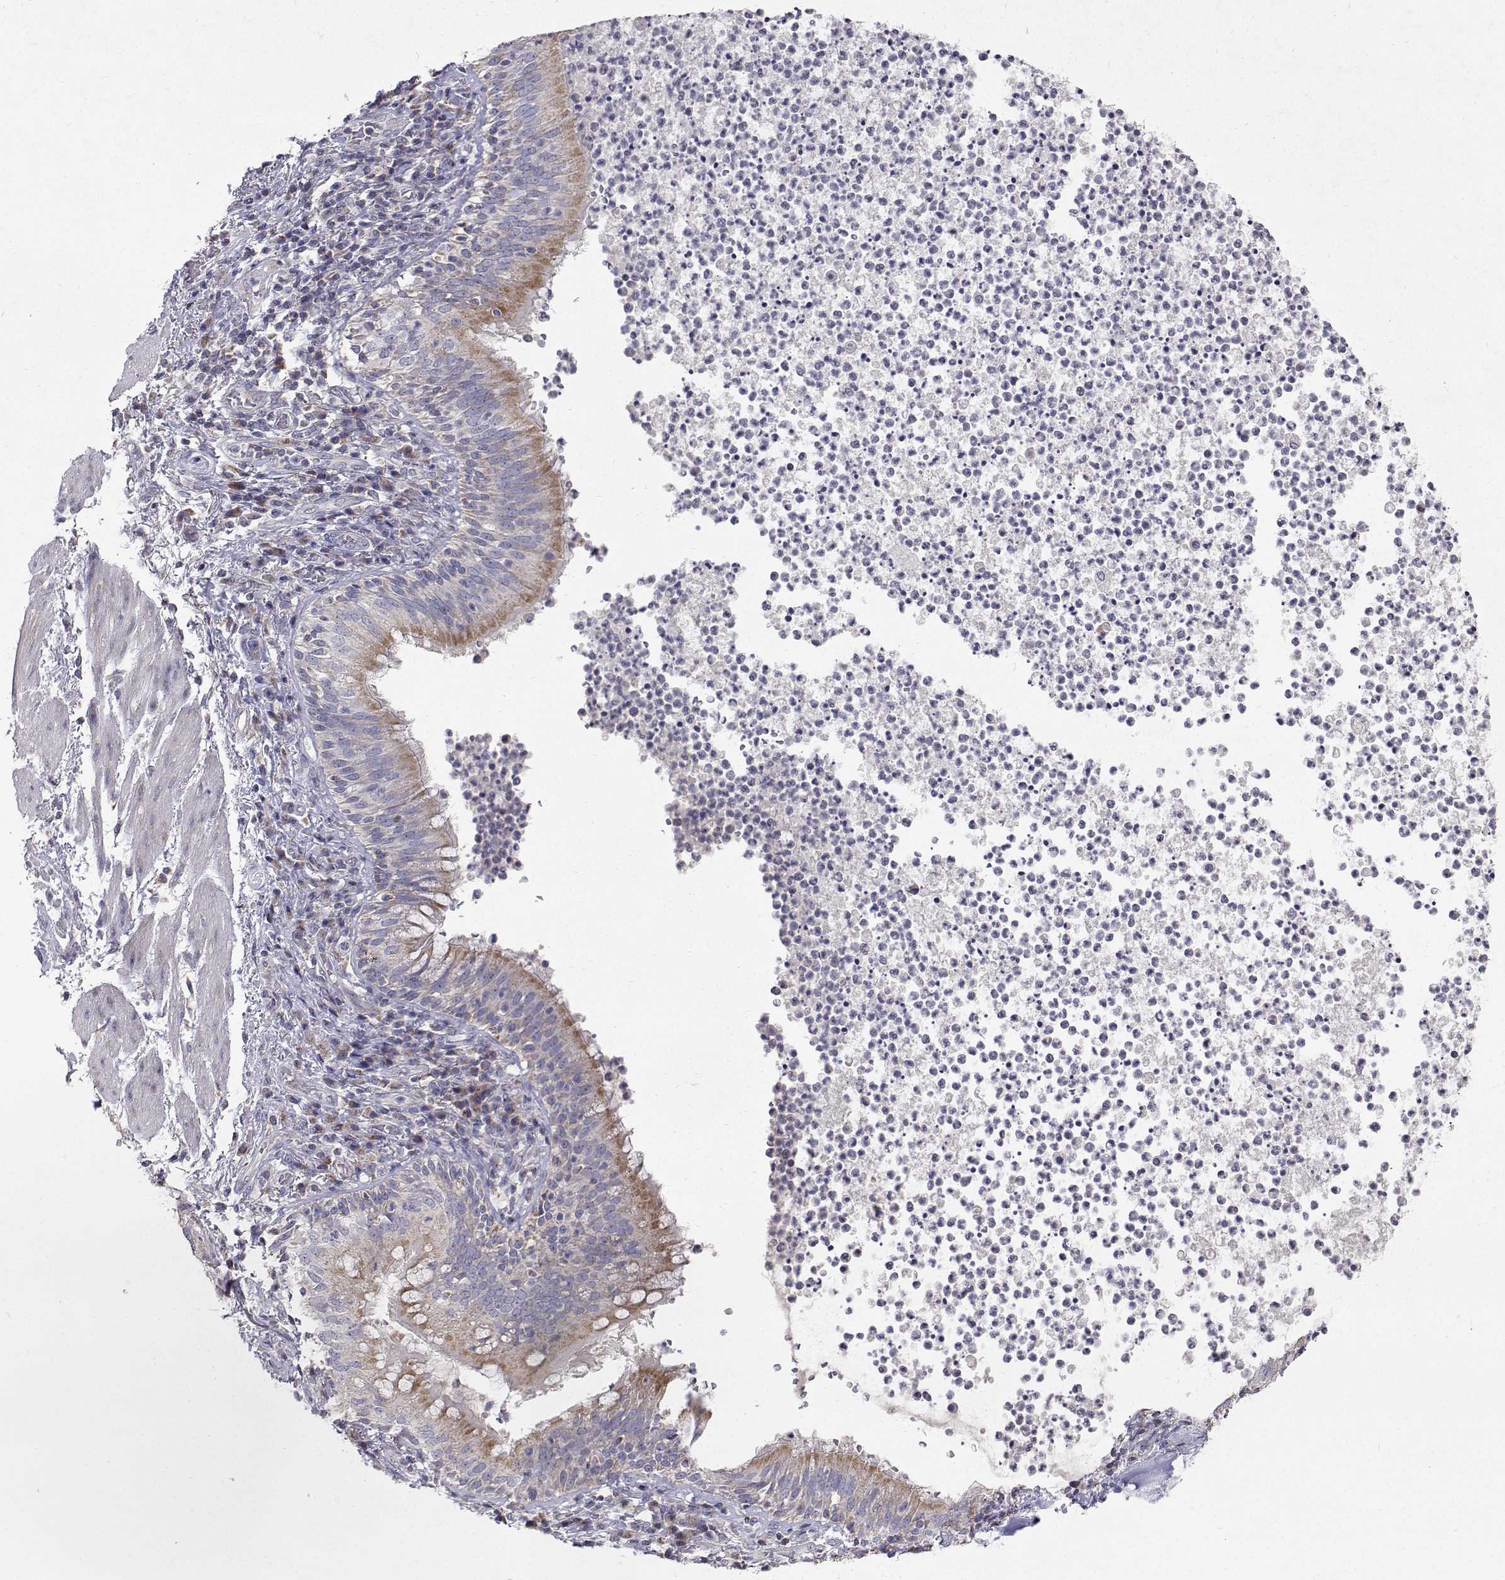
{"staining": {"intensity": "weak", "quantity": "25%-75%", "location": "cytoplasmic/membranous"}, "tissue": "bronchus", "cell_type": "Respiratory epithelial cells", "image_type": "normal", "snomed": [{"axis": "morphology", "description": "Normal tissue, NOS"}, {"axis": "topography", "description": "Lymph node"}, {"axis": "topography", "description": "Bronchus"}], "caption": "This image exhibits IHC staining of normal human bronchus, with low weak cytoplasmic/membranous positivity in about 25%-75% of respiratory epithelial cells.", "gene": "TRIM60", "patient": {"sex": "male", "age": 56}}